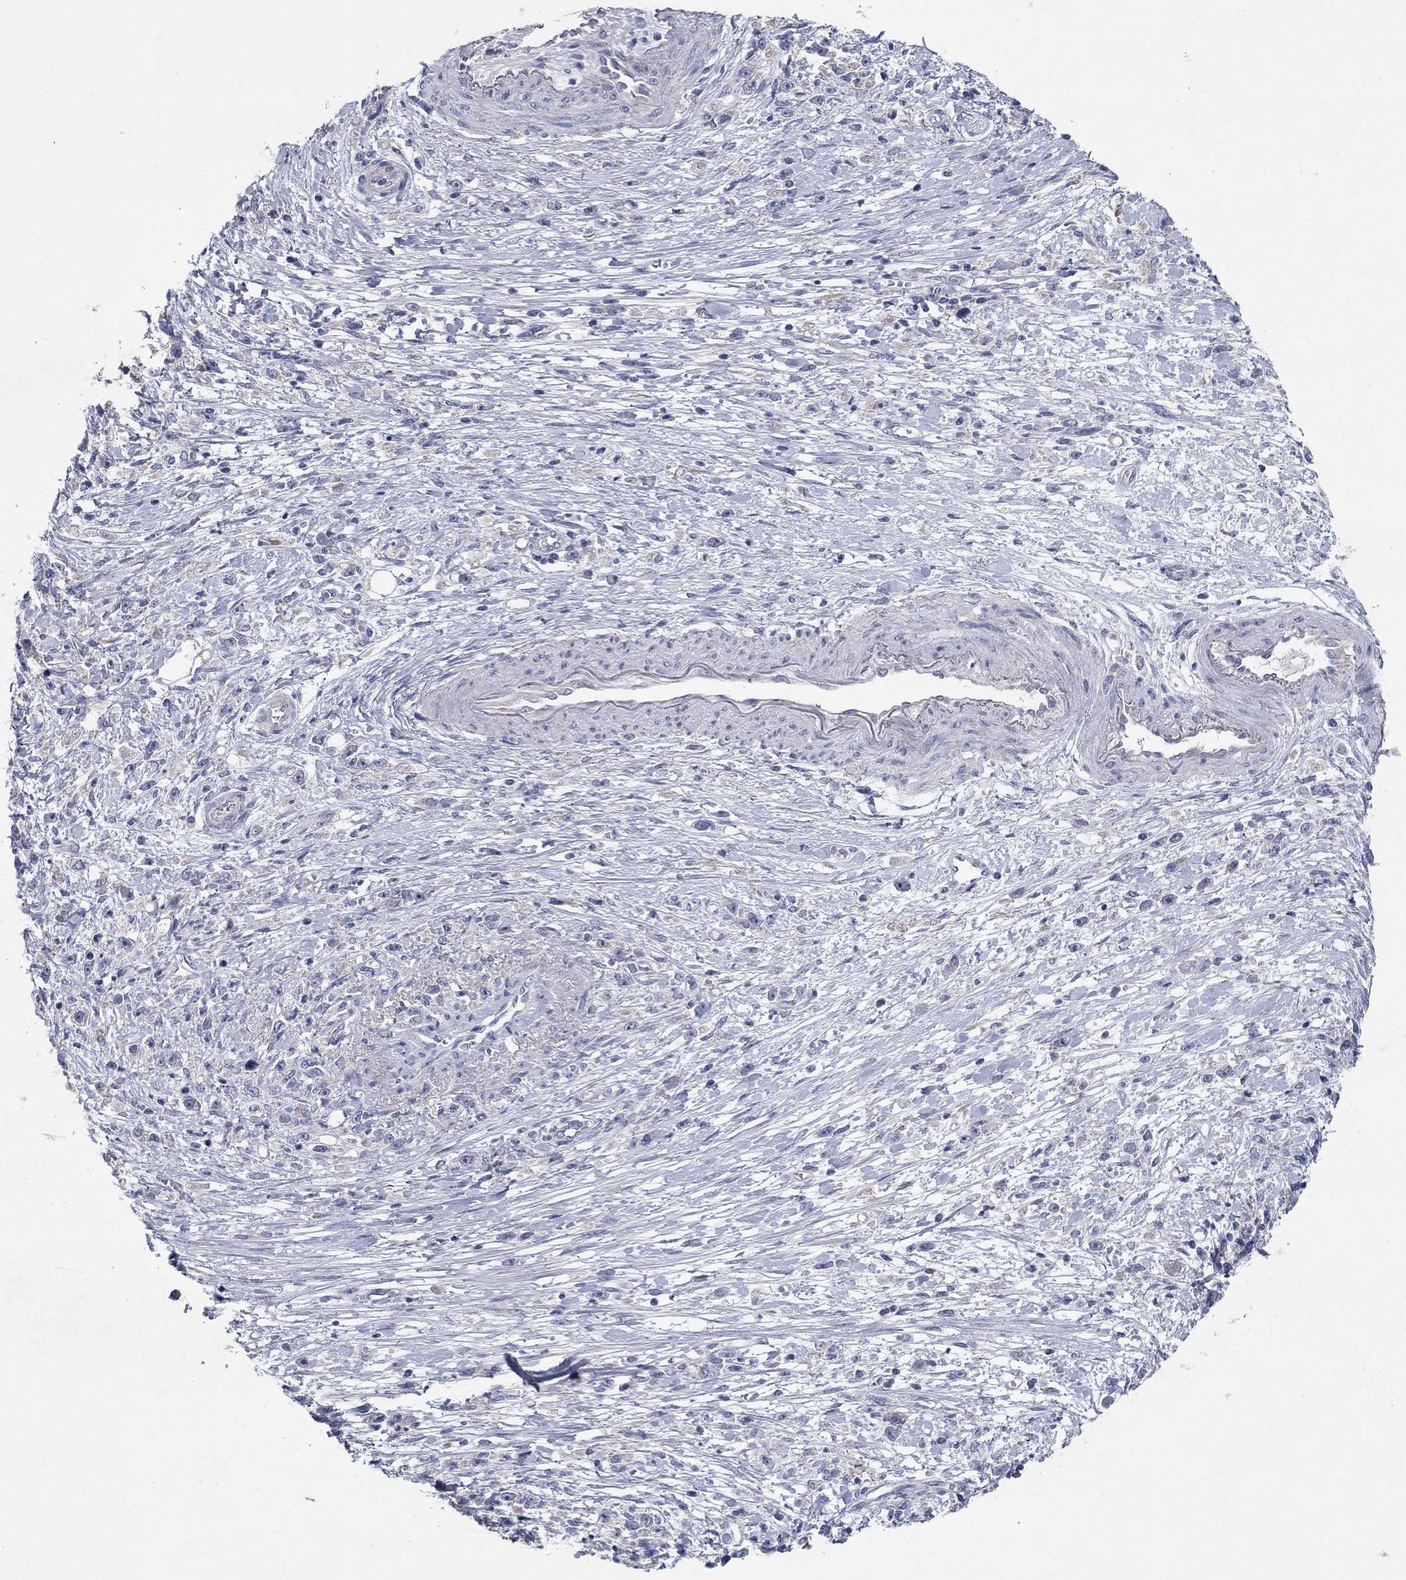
{"staining": {"intensity": "negative", "quantity": "none", "location": "none"}, "tissue": "stomach cancer", "cell_type": "Tumor cells", "image_type": "cancer", "snomed": [{"axis": "morphology", "description": "Adenocarcinoma, NOS"}, {"axis": "topography", "description": "Stomach"}], "caption": "A high-resolution micrograph shows immunohistochemistry (IHC) staining of stomach cancer (adenocarcinoma), which shows no significant staining in tumor cells.", "gene": "PTGDS", "patient": {"sex": "female", "age": 59}}